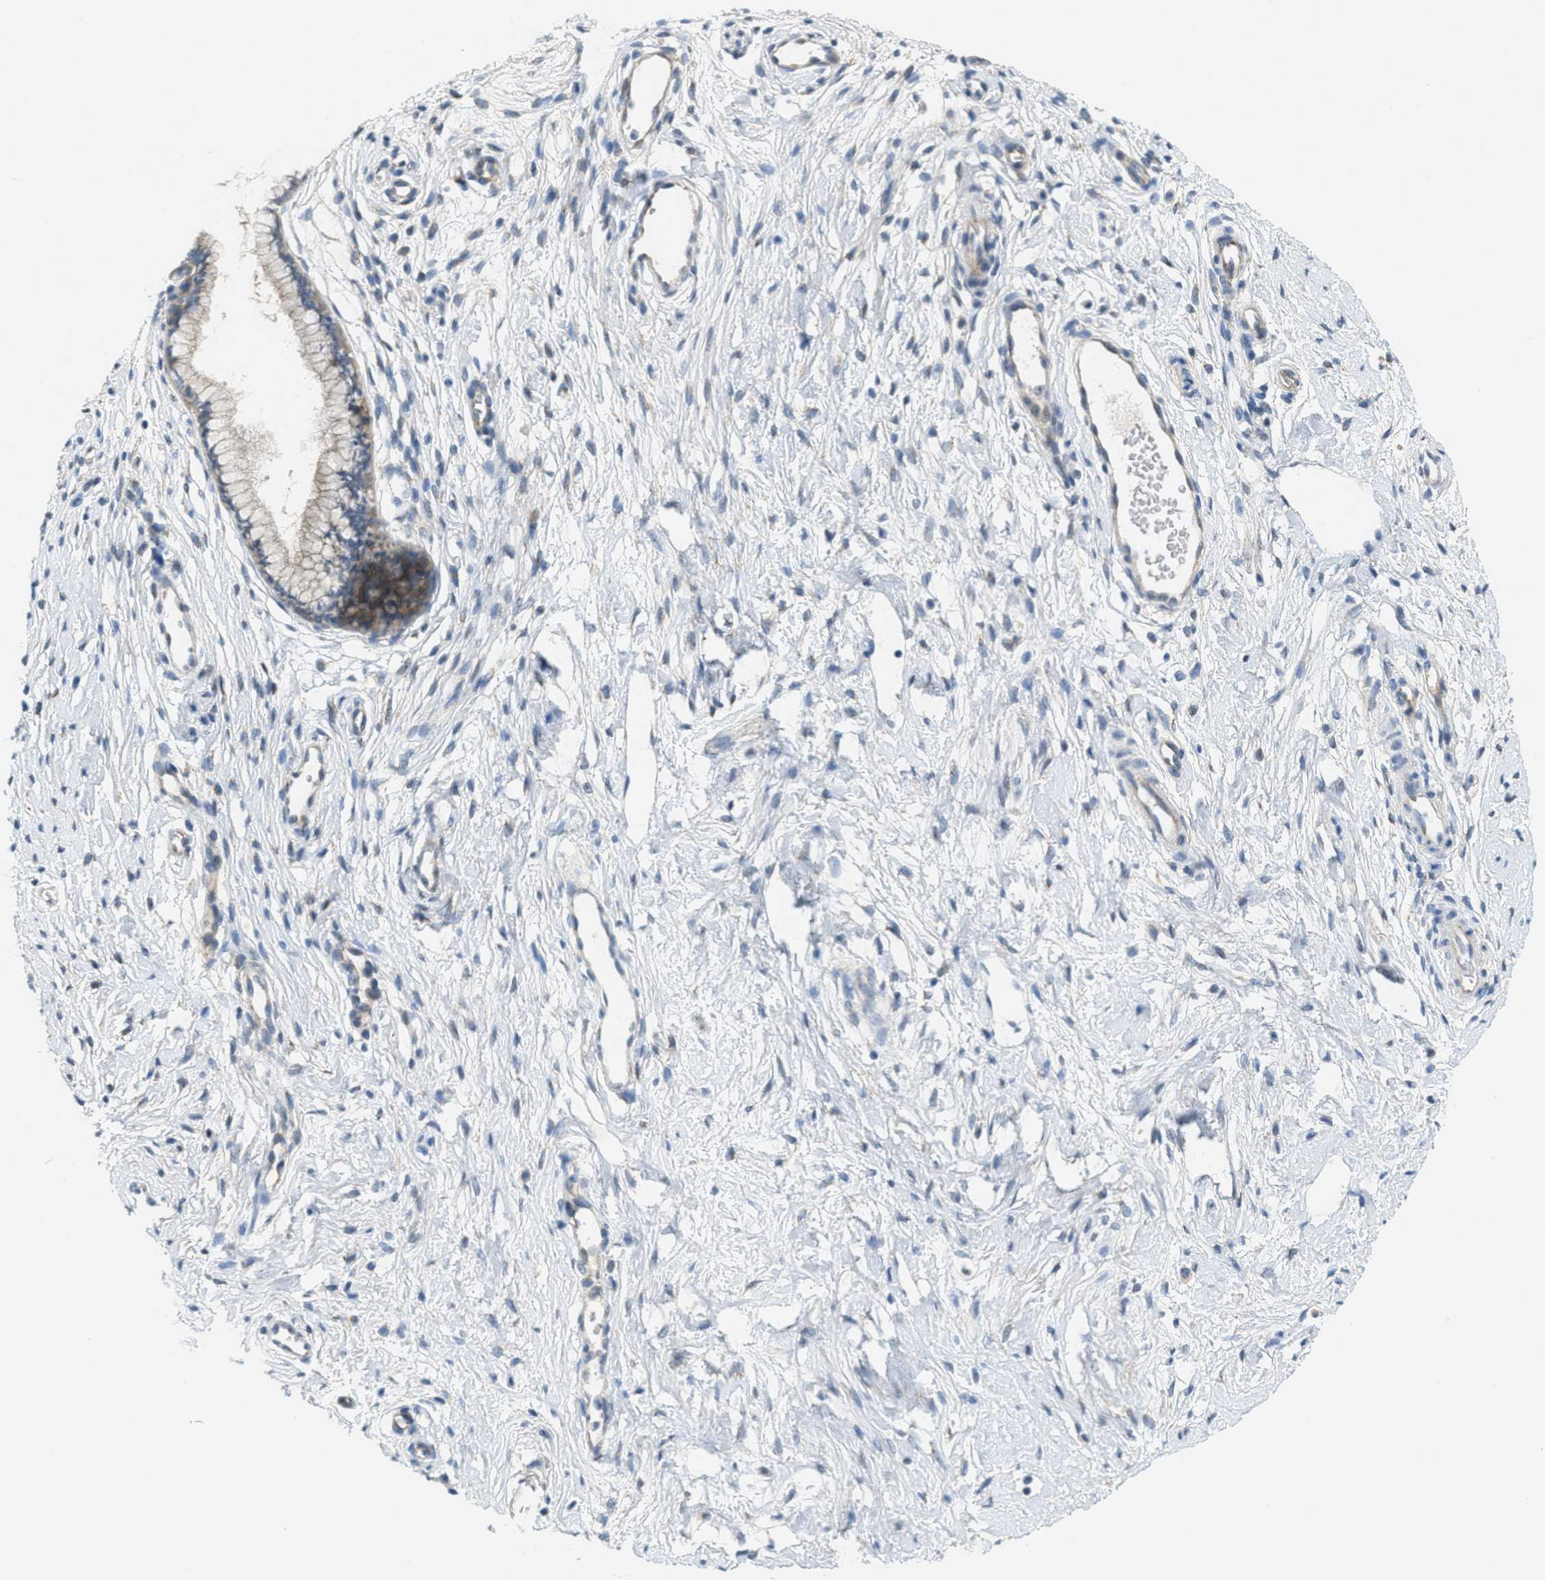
{"staining": {"intensity": "negative", "quantity": "none", "location": "none"}, "tissue": "cervix", "cell_type": "Glandular cells", "image_type": "normal", "snomed": [{"axis": "morphology", "description": "Normal tissue, NOS"}, {"axis": "topography", "description": "Cervix"}], "caption": "Histopathology image shows no protein staining in glandular cells of unremarkable cervix. Brightfield microscopy of immunohistochemistry (IHC) stained with DAB (brown) and hematoxylin (blue), captured at high magnification.", "gene": "ZFYVE9", "patient": {"sex": "female", "age": 65}}